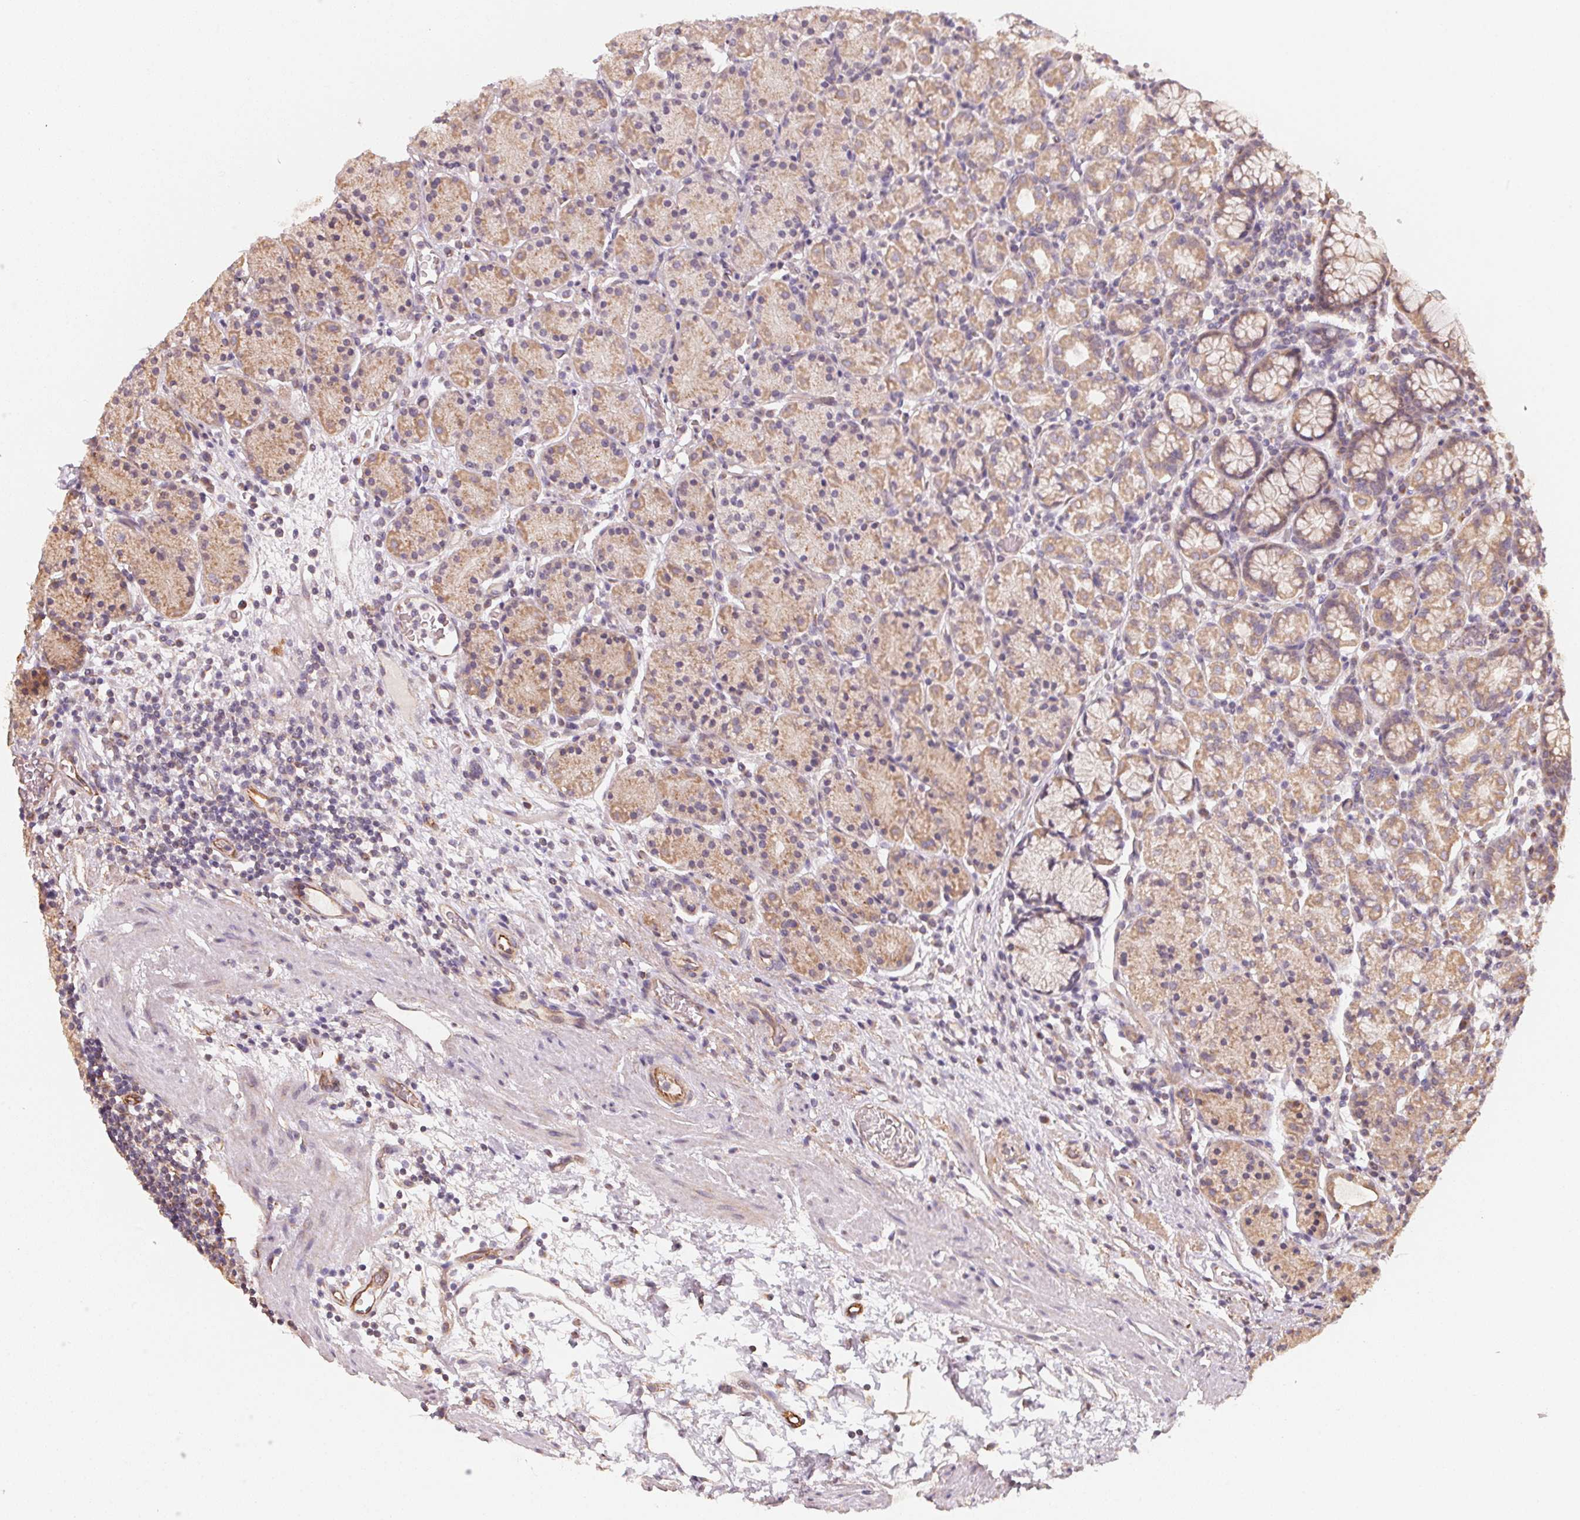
{"staining": {"intensity": "moderate", "quantity": "25%-75%", "location": "cytoplasmic/membranous"}, "tissue": "stomach", "cell_type": "Glandular cells", "image_type": "normal", "snomed": [{"axis": "morphology", "description": "Normal tissue, NOS"}, {"axis": "topography", "description": "Stomach, upper"}, {"axis": "topography", "description": "Stomach"}], "caption": "Benign stomach was stained to show a protein in brown. There is medium levels of moderate cytoplasmic/membranous positivity in about 25%-75% of glandular cells. (brown staining indicates protein expression, while blue staining denotes nuclei).", "gene": "TSPAN12", "patient": {"sex": "male", "age": 62}}